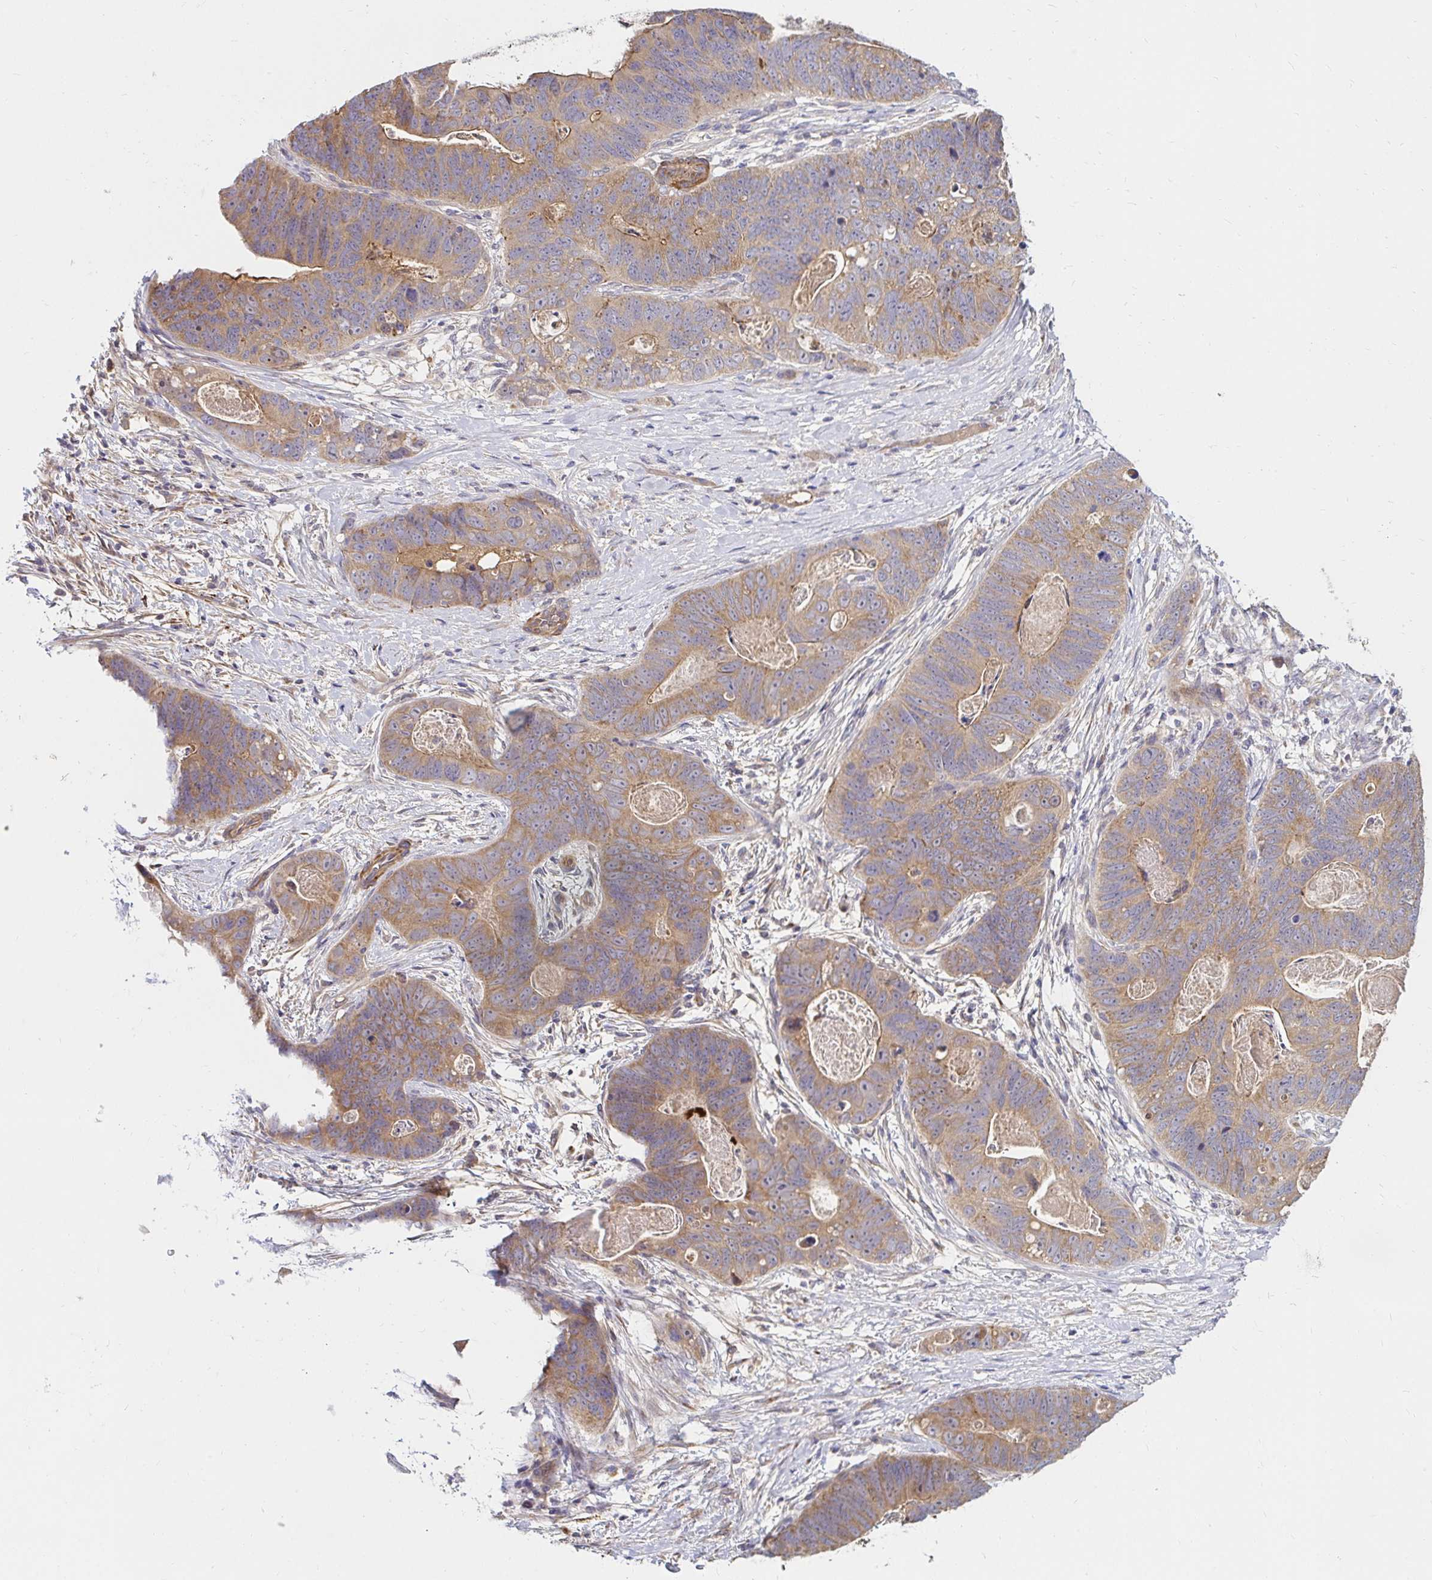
{"staining": {"intensity": "moderate", "quantity": ">75%", "location": "cytoplasmic/membranous"}, "tissue": "stomach cancer", "cell_type": "Tumor cells", "image_type": "cancer", "snomed": [{"axis": "morphology", "description": "Normal tissue, NOS"}, {"axis": "morphology", "description": "Adenocarcinoma, NOS"}, {"axis": "topography", "description": "Stomach"}], "caption": "Moderate cytoplasmic/membranous positivity is seen in about >75% of tumor cells in stomach adenocarcinoma.", "gene": "ARHGEF37", "patient": {"sex": "female", "age": 89}}